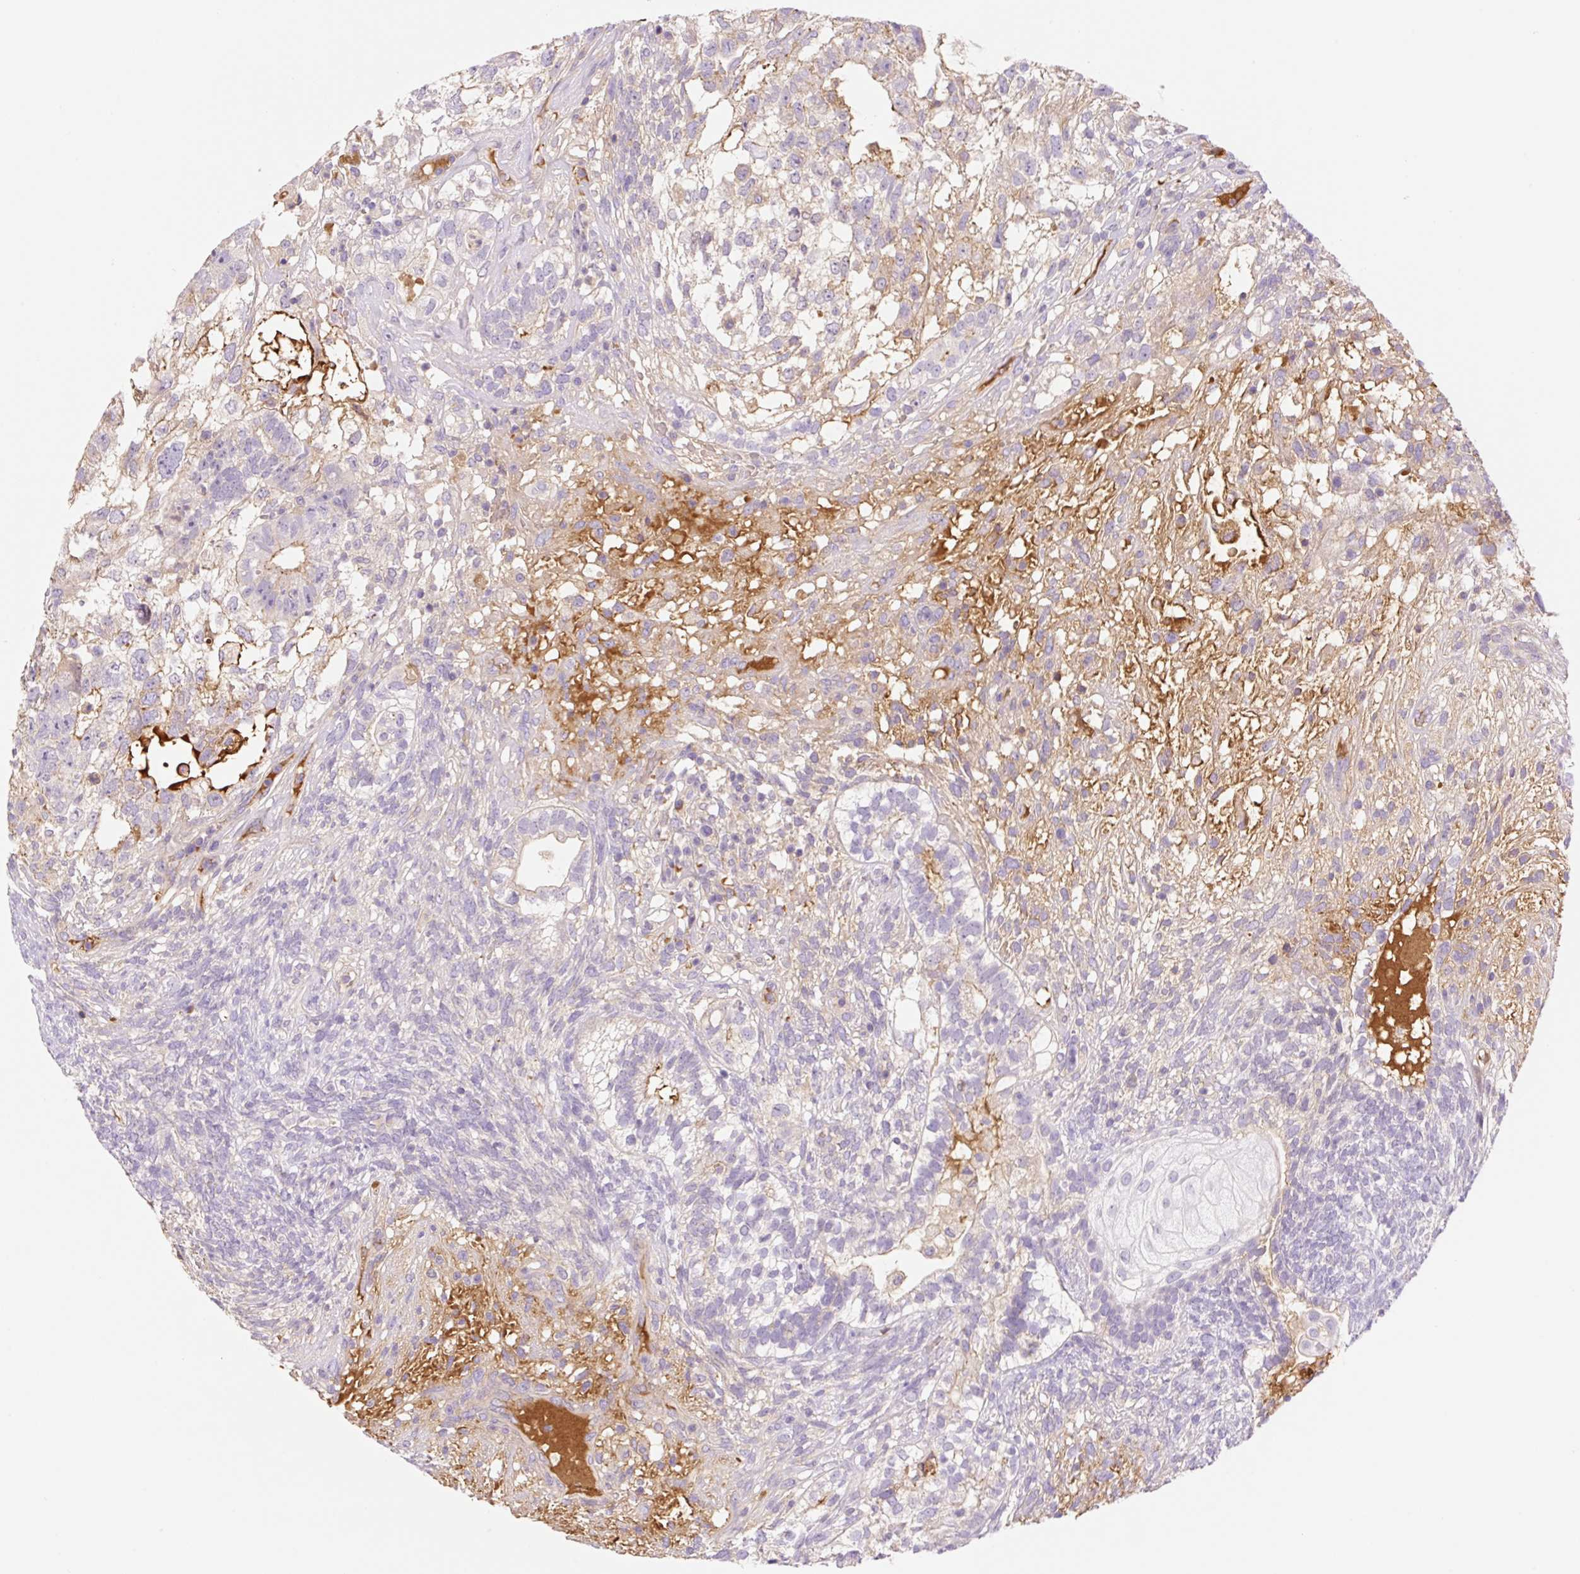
{"staining": {"intensity": "moderate", "quantity": "<25%", "location": "cytoplasmic/membranous"}, "tissue": "testis cancer", "cell_type": "Tumor cells", "image_type": "cancer", "snomed": [{"axis": "morphology", "description": "Seminoma, NOS"}, {"axis": "morphology", "description": "Carcinoma, Embryonal, NOS"}, {"axis": "topography", "description": "Testis"}], "caption": "Moderate cytoplasmic/membranous staining is appreciated in approximately <25% of tumor cells in testis seminoma.", "gene": "DENND5A", "patient": {"sex": "male", "age": 41}}